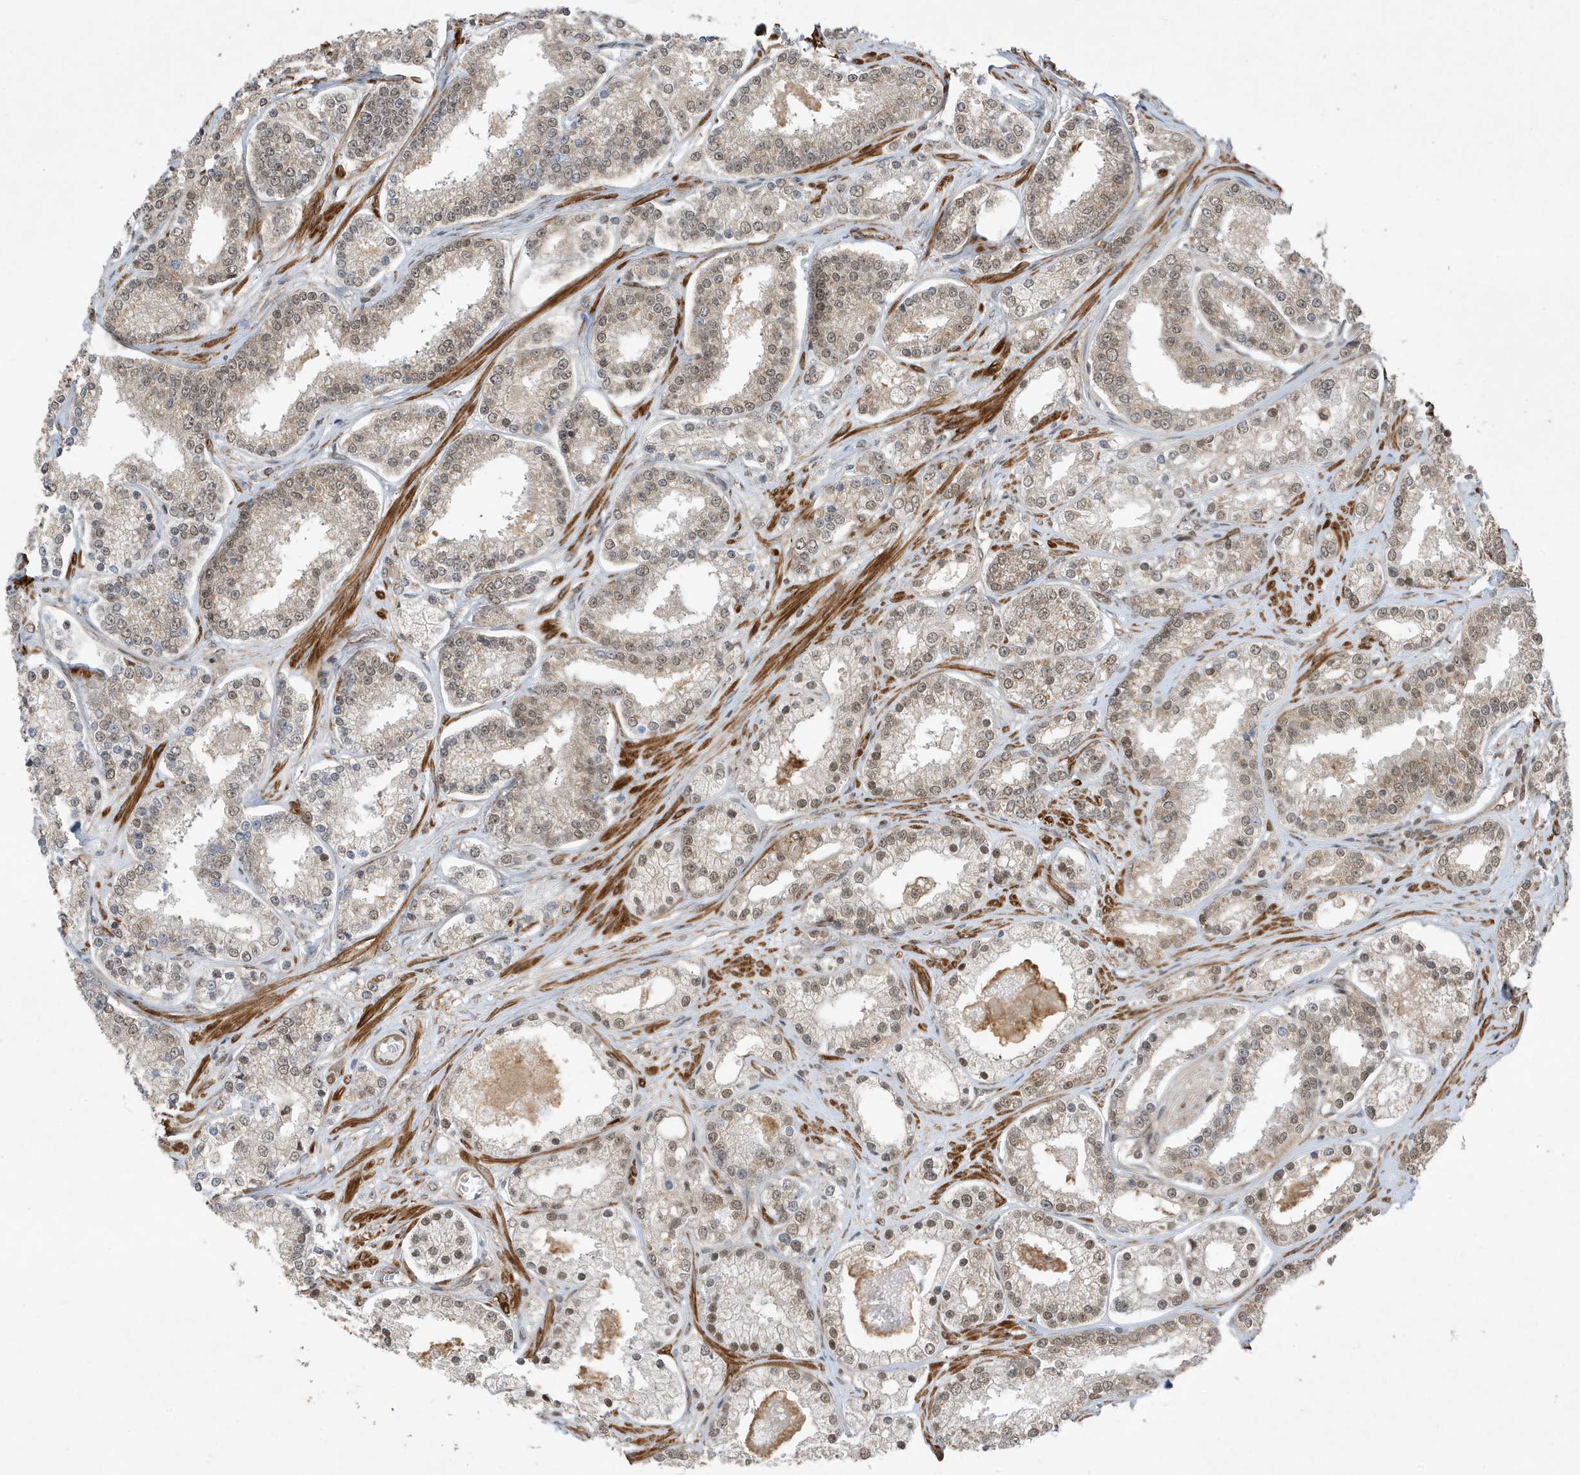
{"staining": {"intensity": "negative", "quantity": "none", "location": "none"}, "tissue": "prostate cancer", "cell_type": "Tumor cells", "image_type": "cancer", "snomed": [{"axis": "morphology", "description": "Normal tissue, NOS"}, {"axis": "morphology", "description": "Adenocarcinoma, High grade"}, {"axis": "topography", "description": "Prostate"}], "caption": "Human high-grade adenocarcinoma (prostate) stained for a protein using immunohistochemistry reveals no expression in tumor cells.", "gene": "MAST3", "patient": {"sex": "male", "age": 83}}